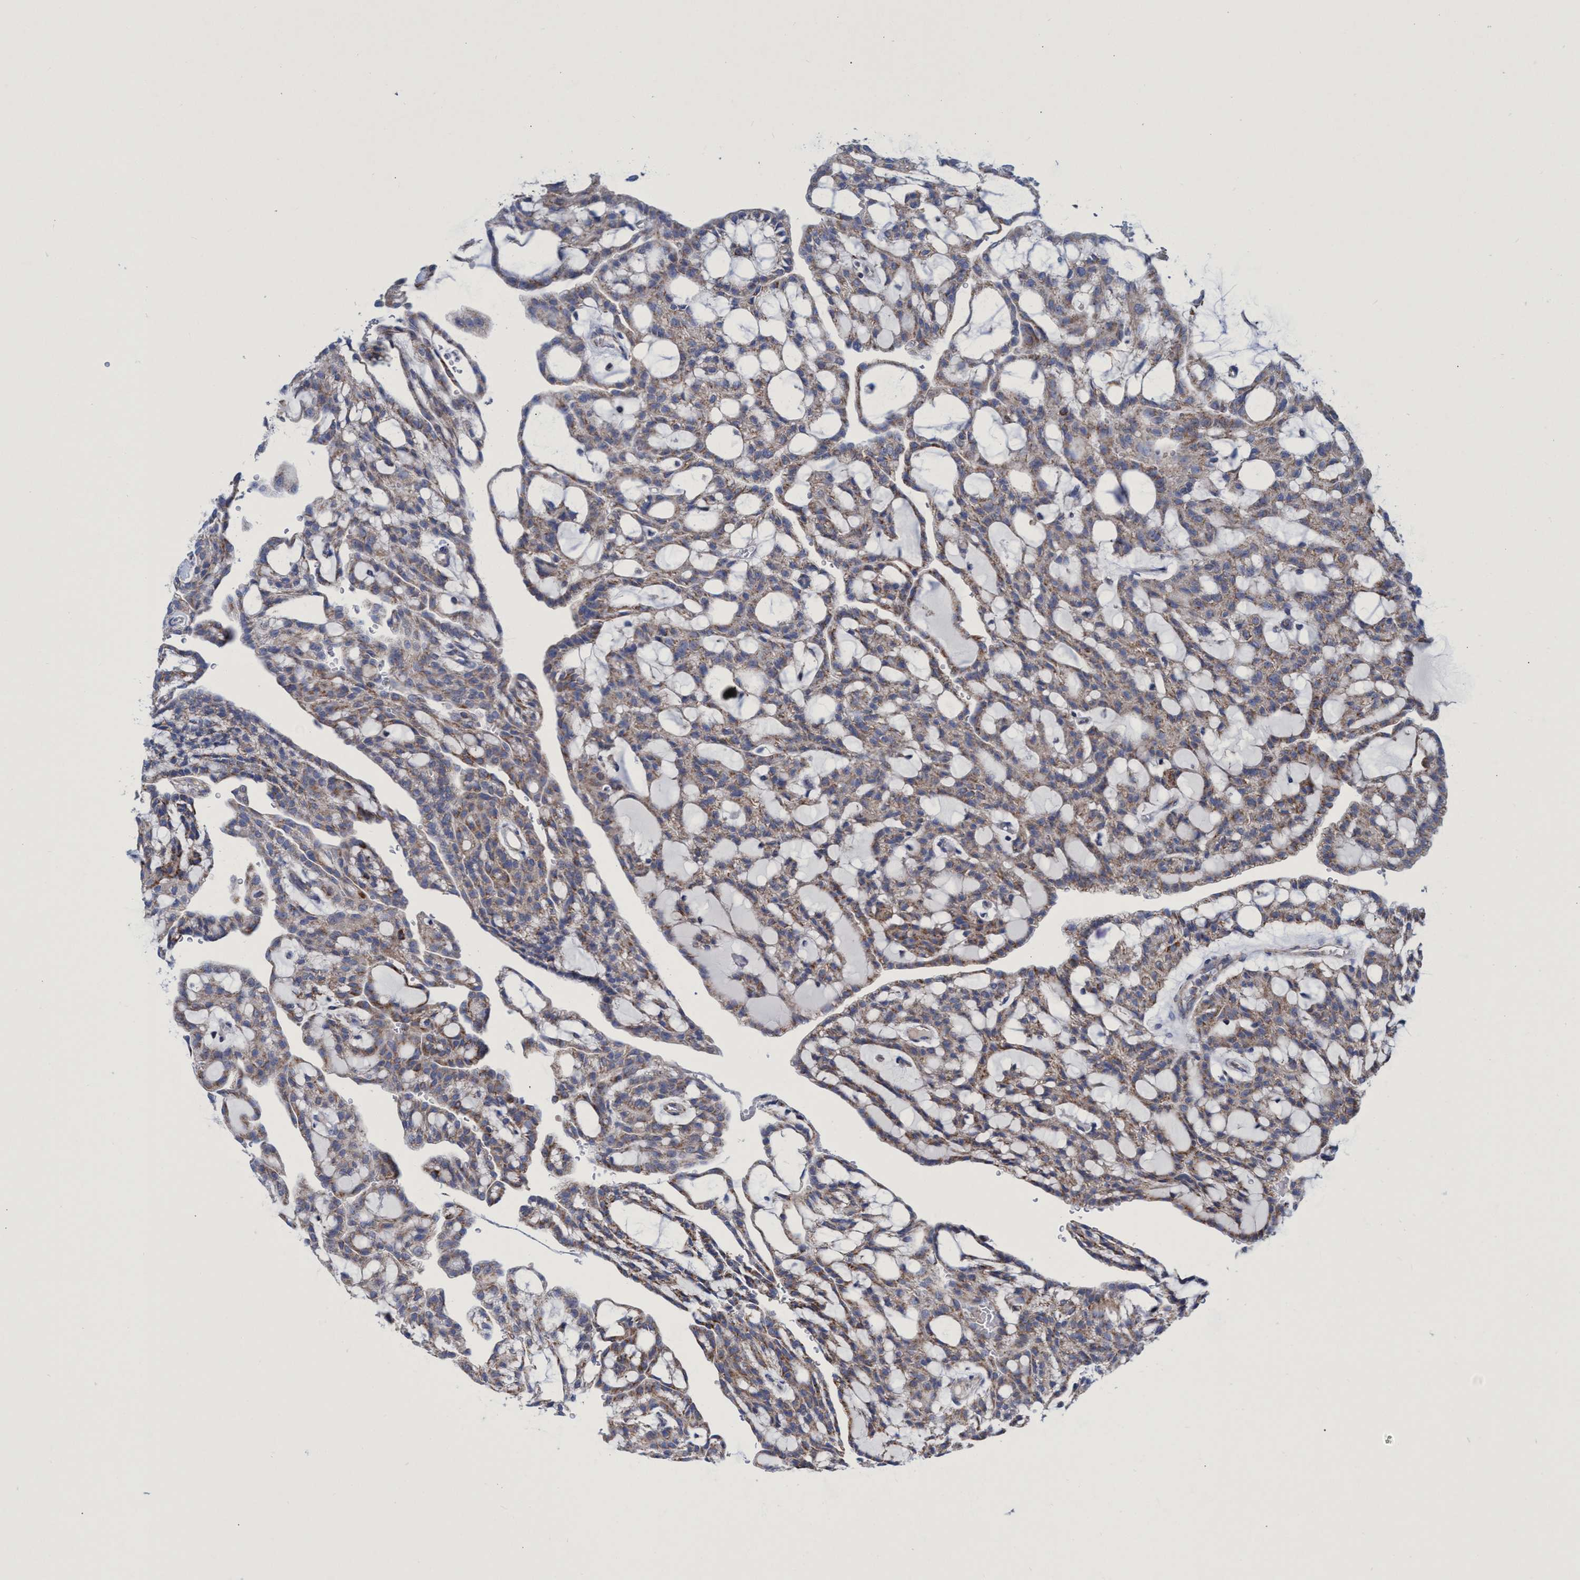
{"staining": {"intensity": "weak", "quantity": ">75%", "location": "cytoplasmic/membranous"}, "tissue": "renal cancer", "cell_type": "Tumor cells", "image_type": "cancer", "snomed": [{"axis": "morphology", "description": "Adenocarcinoma, NOS"}, {"axis": "topography", "description": "Kidney"}], "caption": "Weak cytoplasmic/membranous positivity is seen in about >75% of tumor cells in renal cancer.", "gene": "ZNF750", "patient": {"sex": "male", "age": 63}}